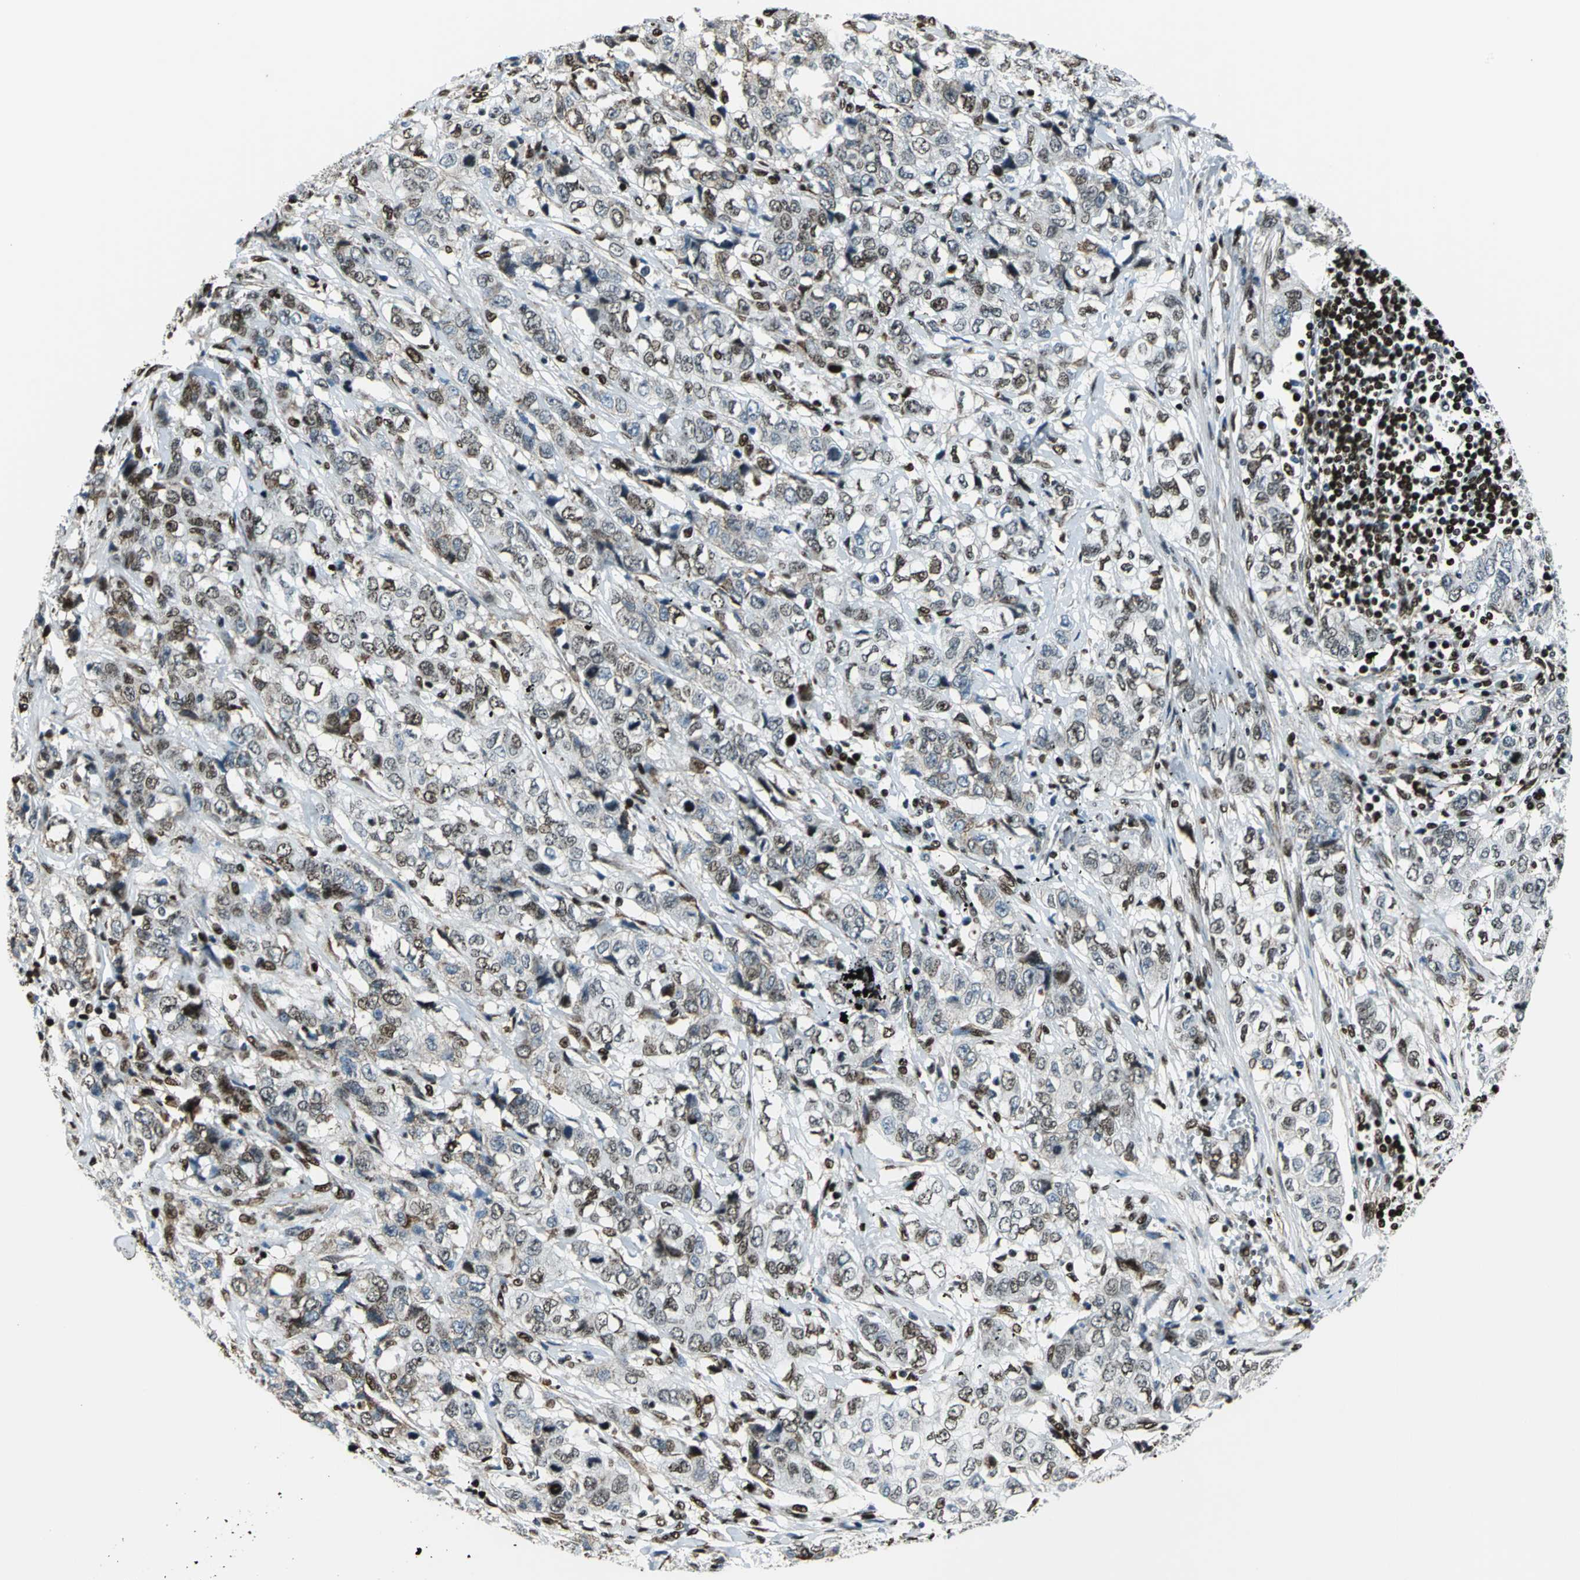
{"staining": {"intensity": "moderate", "quantity": ">75%", "location": "nuclear"}, "tissue": "stomach cancer", "cell_type": "Tumor cells", "image_type": "cancer", "snomed": [{"axis": "morphology", "description": "Adenocarcinoma, NOS"}, {"axis": "topography", "description": "Stomach"}], "caption": "Stomach cancer tissue exhibits moderate nuclear positivity in about >75% of tumor cells, visualized by immunohistochemistry. (brown staining indicates protein expression, while blue staining denotes nuclei).", "gene": "APEX1", "patient": {"sex": "male", "age": 48}}